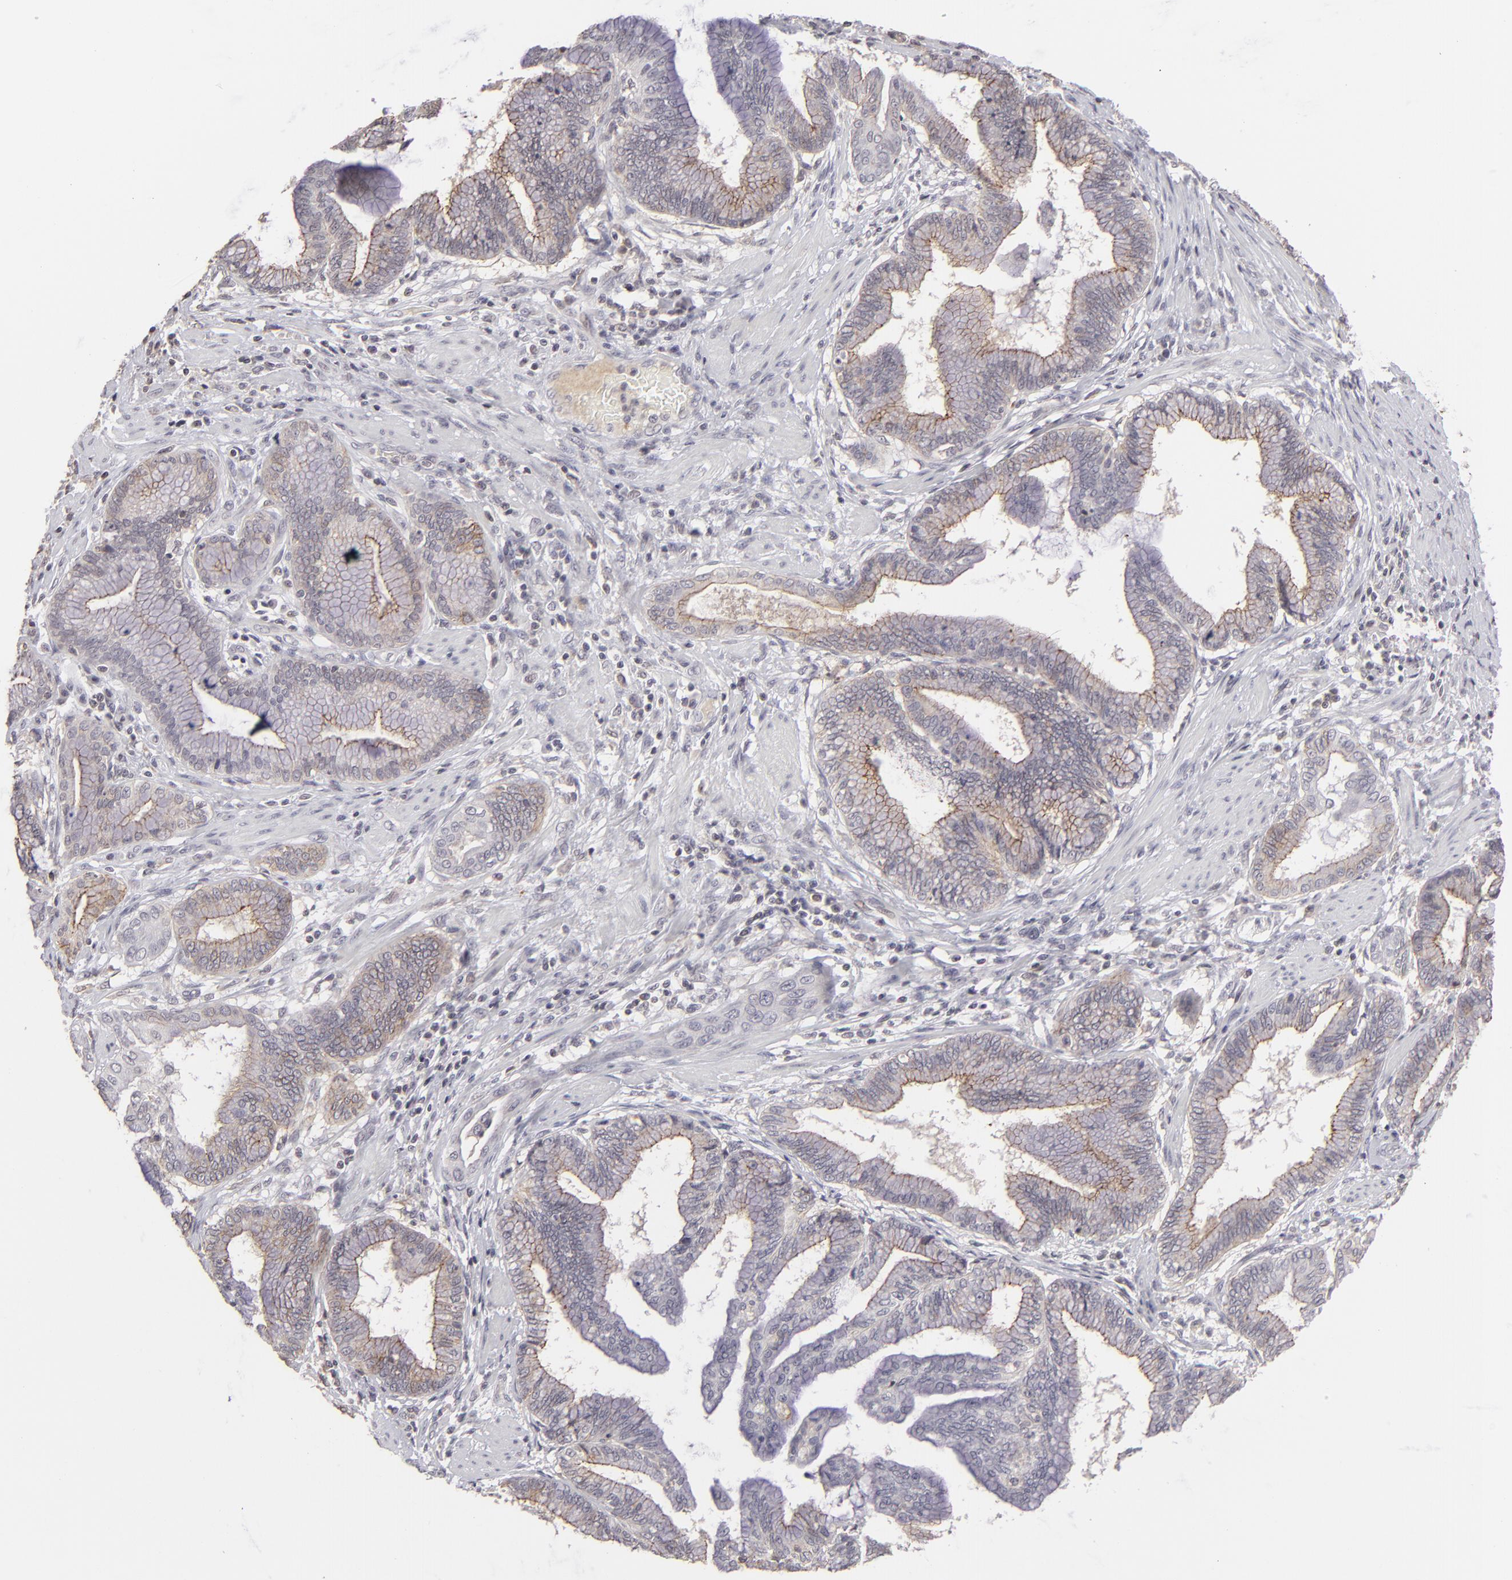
{"staining": {"intensity": "weak", "quantity": "<25%", "location": "cytoplasmic/membranous"}, "tissue": "pancreatic cancer", "cell_type": "Tumor cells", "image_type": "cancer", "snomed": [{"axis": "morphology", "description": "Adenocarcinoma, NOS"}, {"axis": "topography", "description": "Pancreas"}], "caption": "This is an IHC image of human adenocarcinoma (pancreatic). There is no staining in tumor cells.", "gene": "CLDN2", "patient": {"sex": "female", "age": 64}}